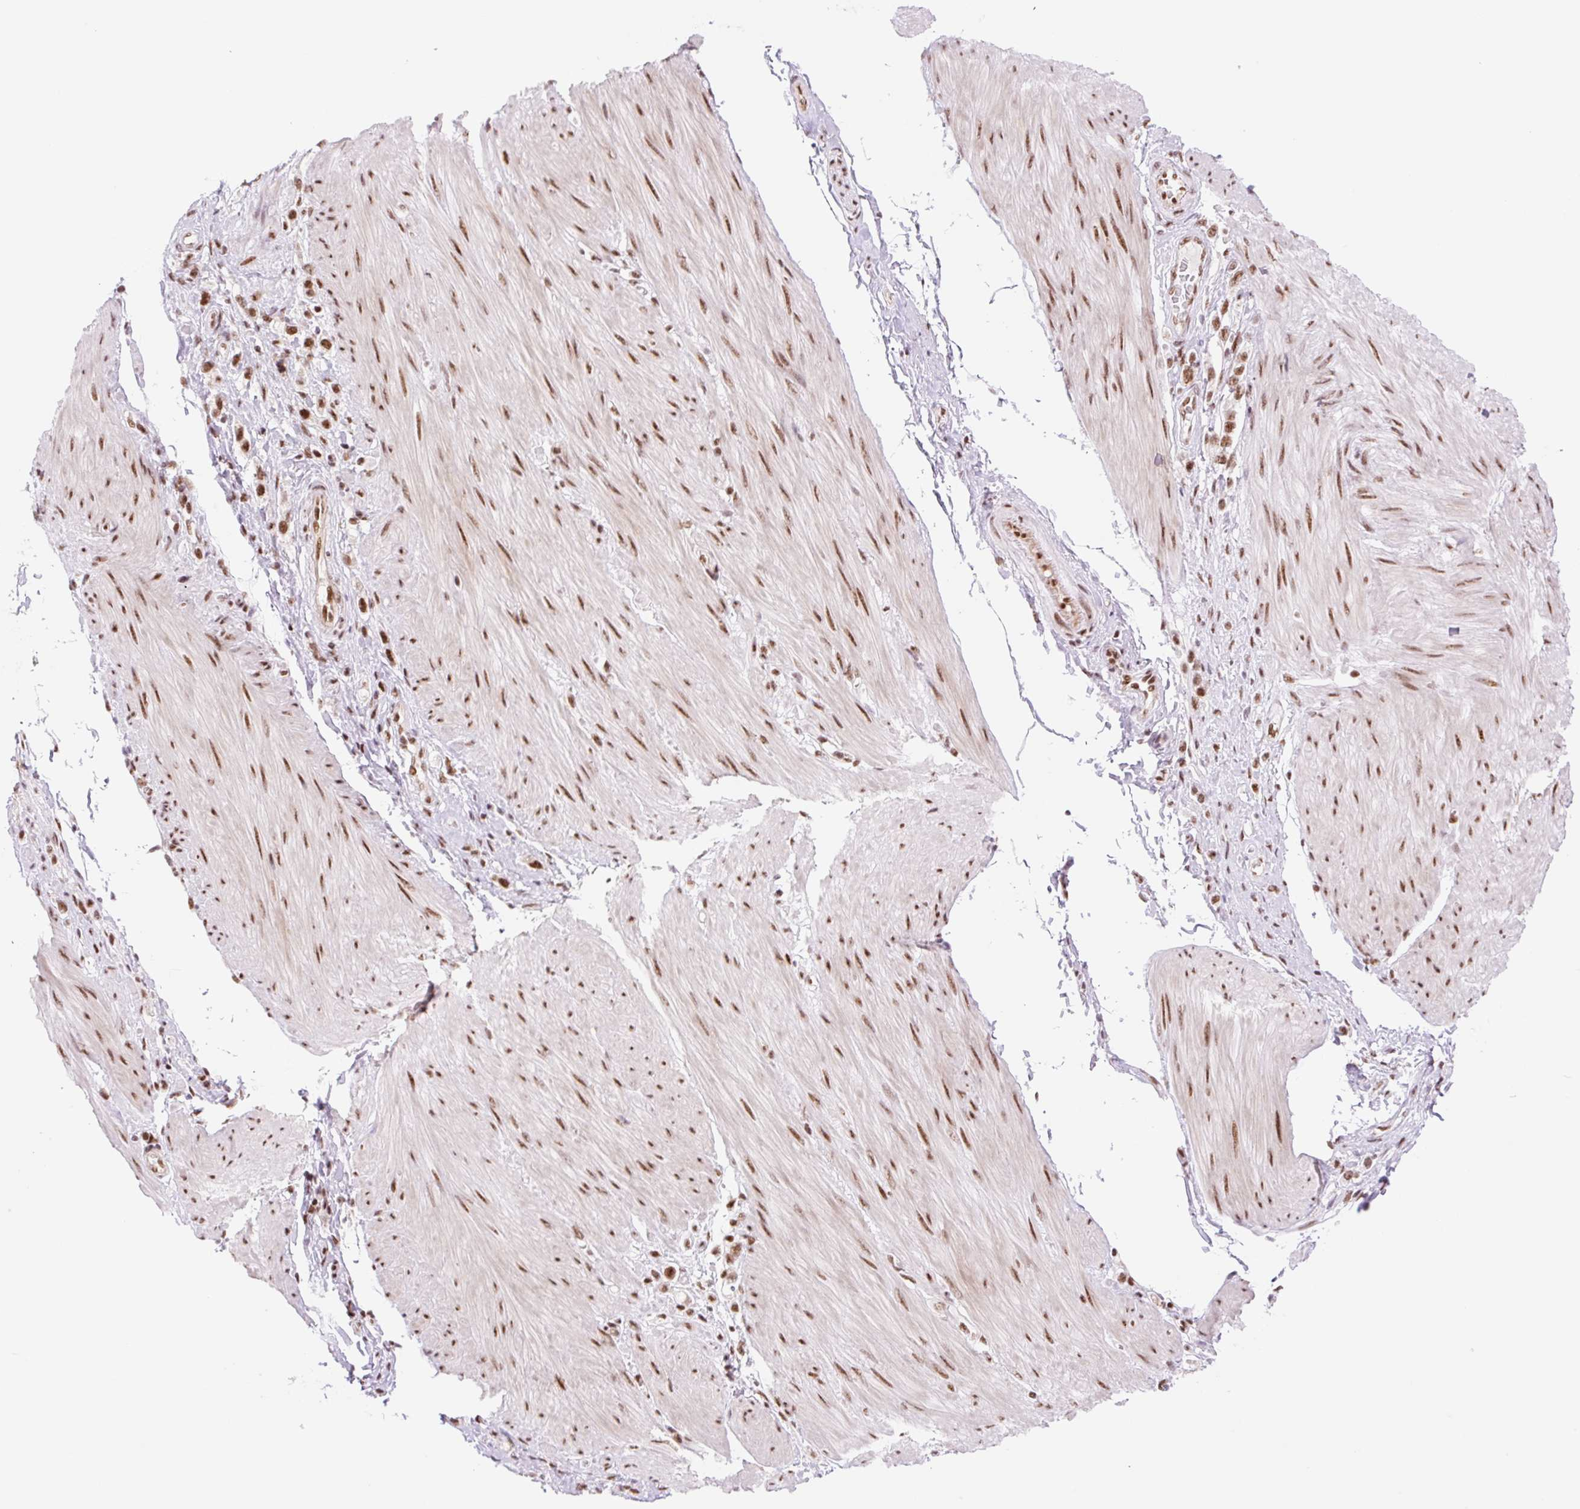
{"staining": {"intensity": "strong", "quantity": ">75%", "location": "nuclear"}, "tissue": "stomach cancer", "cell_type": "Tumor cells", "image_type": "cancer", "snomed": [{"axis": "morphology", "description": "Adenocarcinoma, NOS"}, {"axis": "topography", "description": "Stomach"}], "caption": "Human stomach cancer stained with a protein marker displays strong staining in tumor cells.", "gene": "PRDM11", "patient": {"sex": "female", "age": 65}}